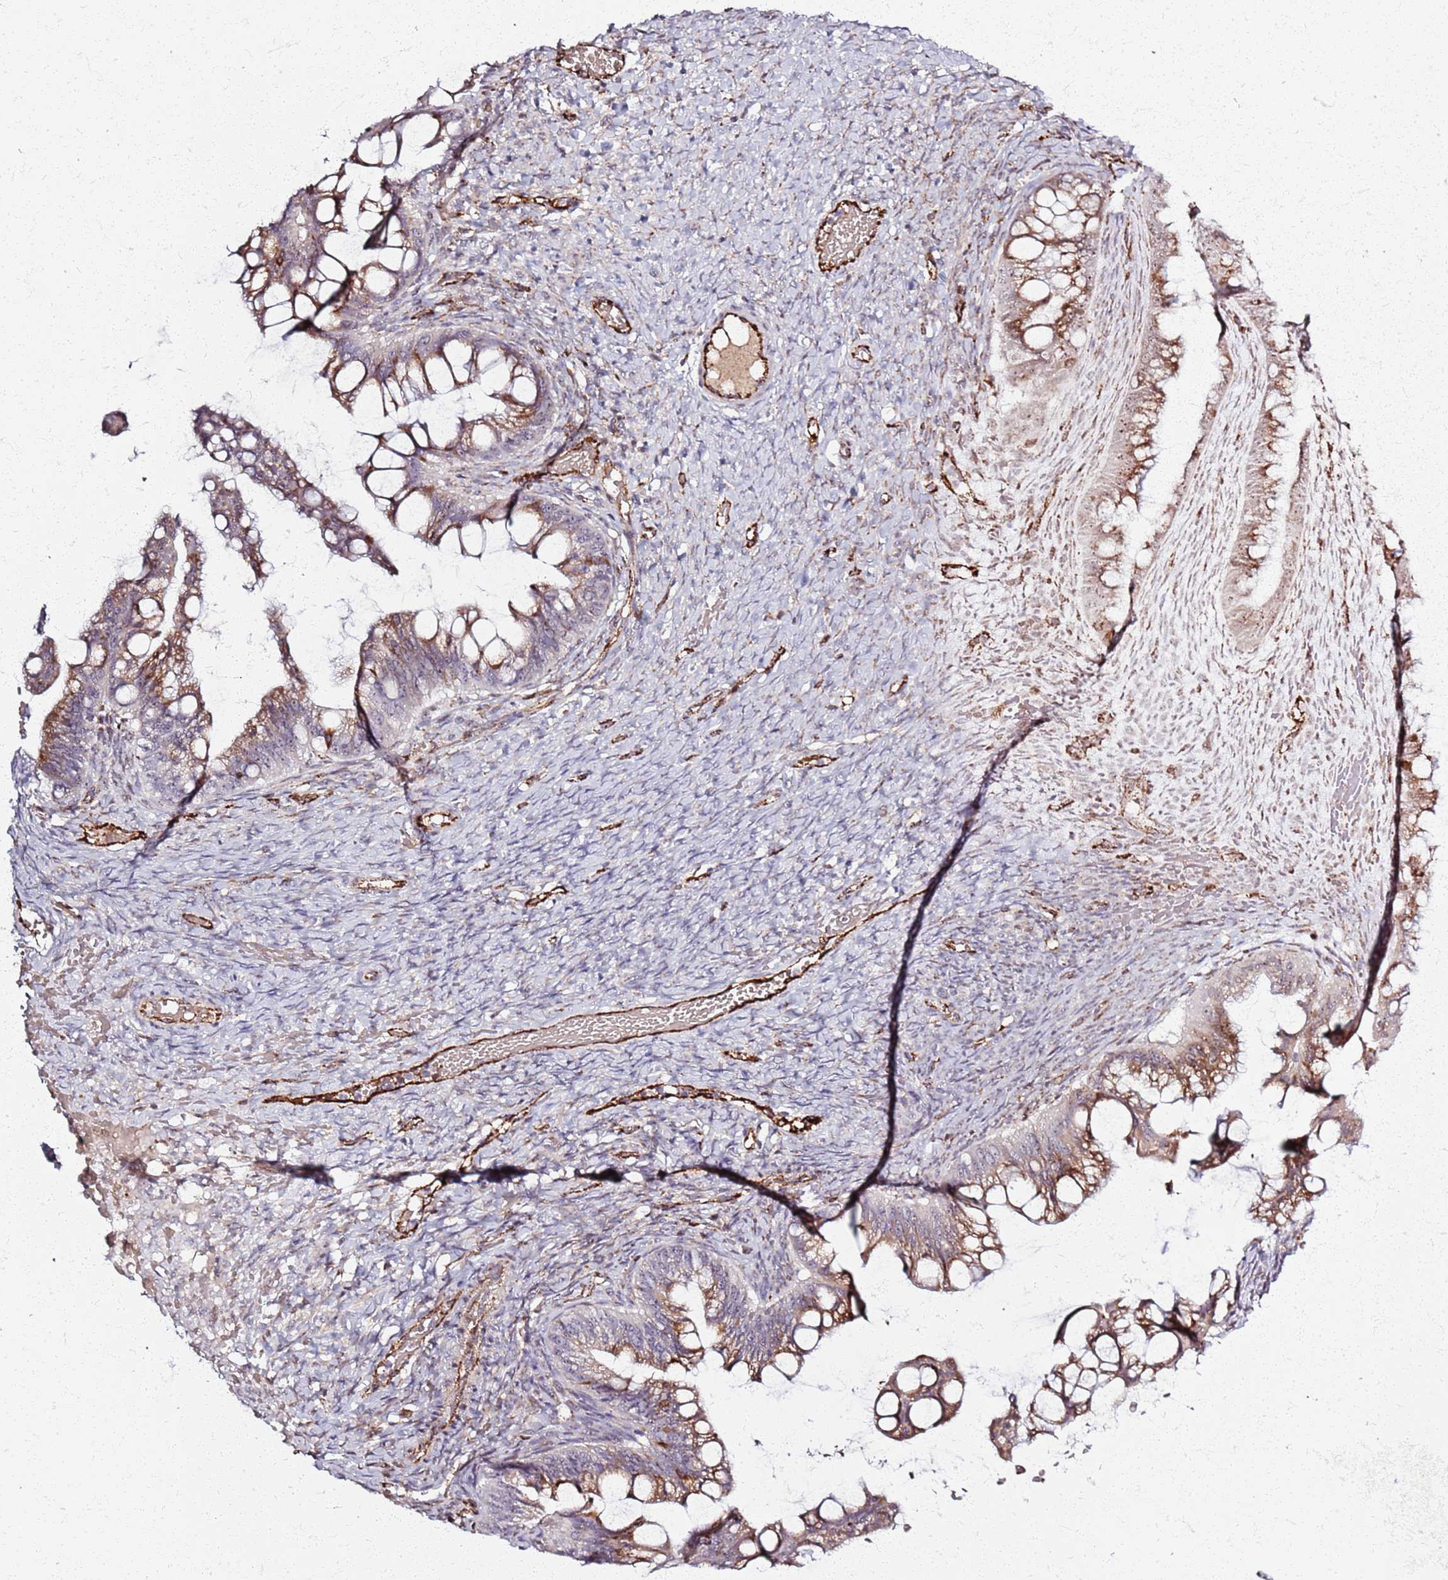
{"staining": {"intensity": "moderate", "quantity": ">75%", "location": "cytoplasmic/membranous"}, "tissue": "ovarian cancer", "cell_type": "Tumor cells", "image_type": "cancer", "snomed": [{"axis": "morphology", "description": "Cystadenocarcinoma, mucinous, NOS"}, {"axis": "topography", "description": "Ovary"}], "caption": "Protein staining by immunohistochemistry displays moderate cytoplasmic/membranous staining in approximately >75% of tumor cells in ovarian cancer.", "gene": "KRI1", "patient": {"sex": "female", "age": 73}}